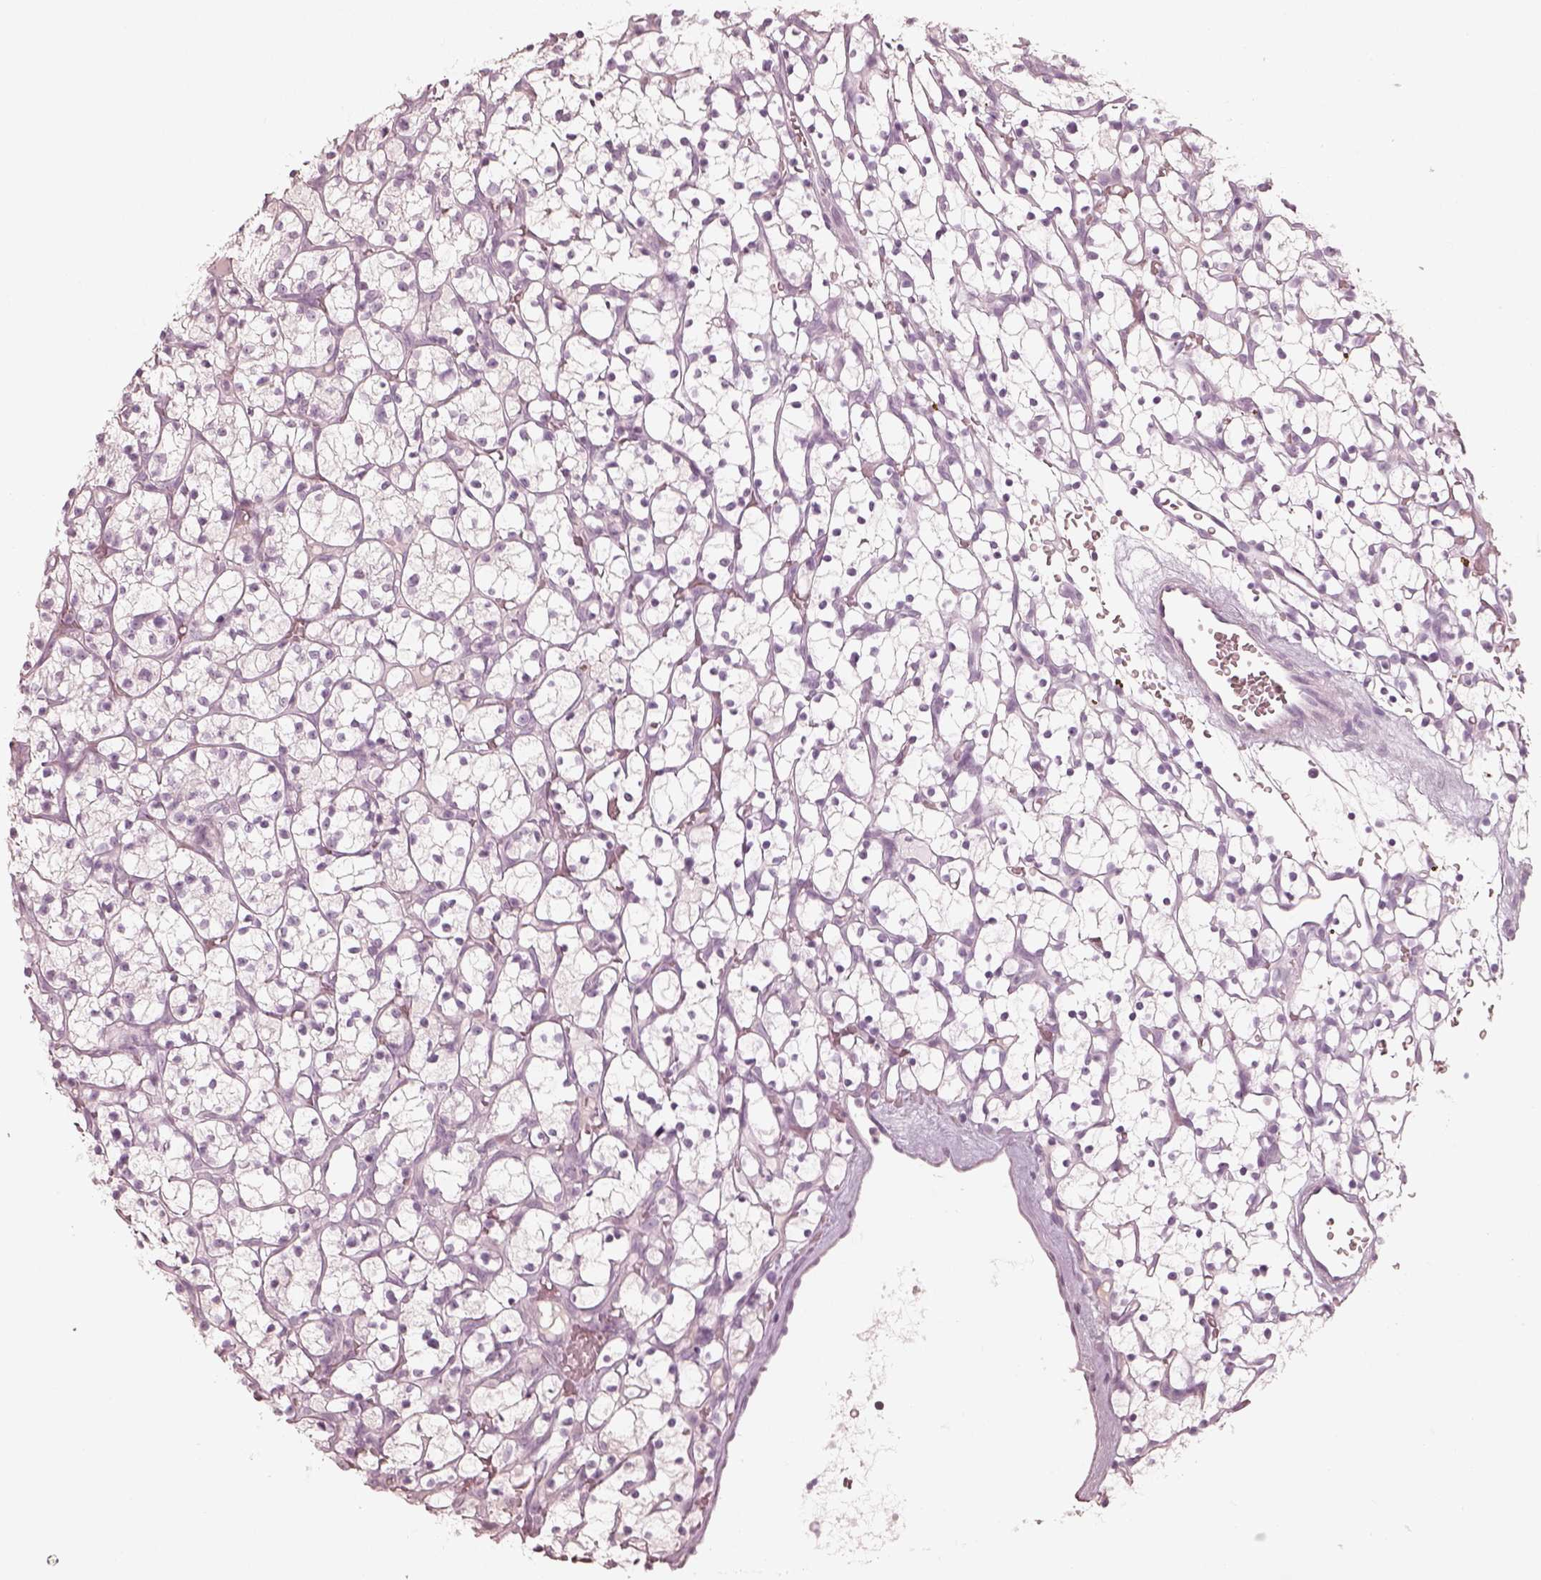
{"staining": {"intensity": "negative", "quantity": "none", "location": "none"}, "tissue": "renal cancer", "cell_type": "Tumor cells", "image_type": "cancer", "snomed": [{"axis": "morphology", "description": "Adenocarcinoma, NOS"}, {"axis": "topography", "description": "Kidney"}], "caption": "DAB immunohistochemical staining of human adenocarcinoma (renal) exhibits no significant positivity in tumor cells. (Brightfield microscopy of DAB (3,3'-diaminobenzidine) immunohistochemistry at high magnification).", "gene": "KRT82", "patient": {"sex": "female", "age": 64}}